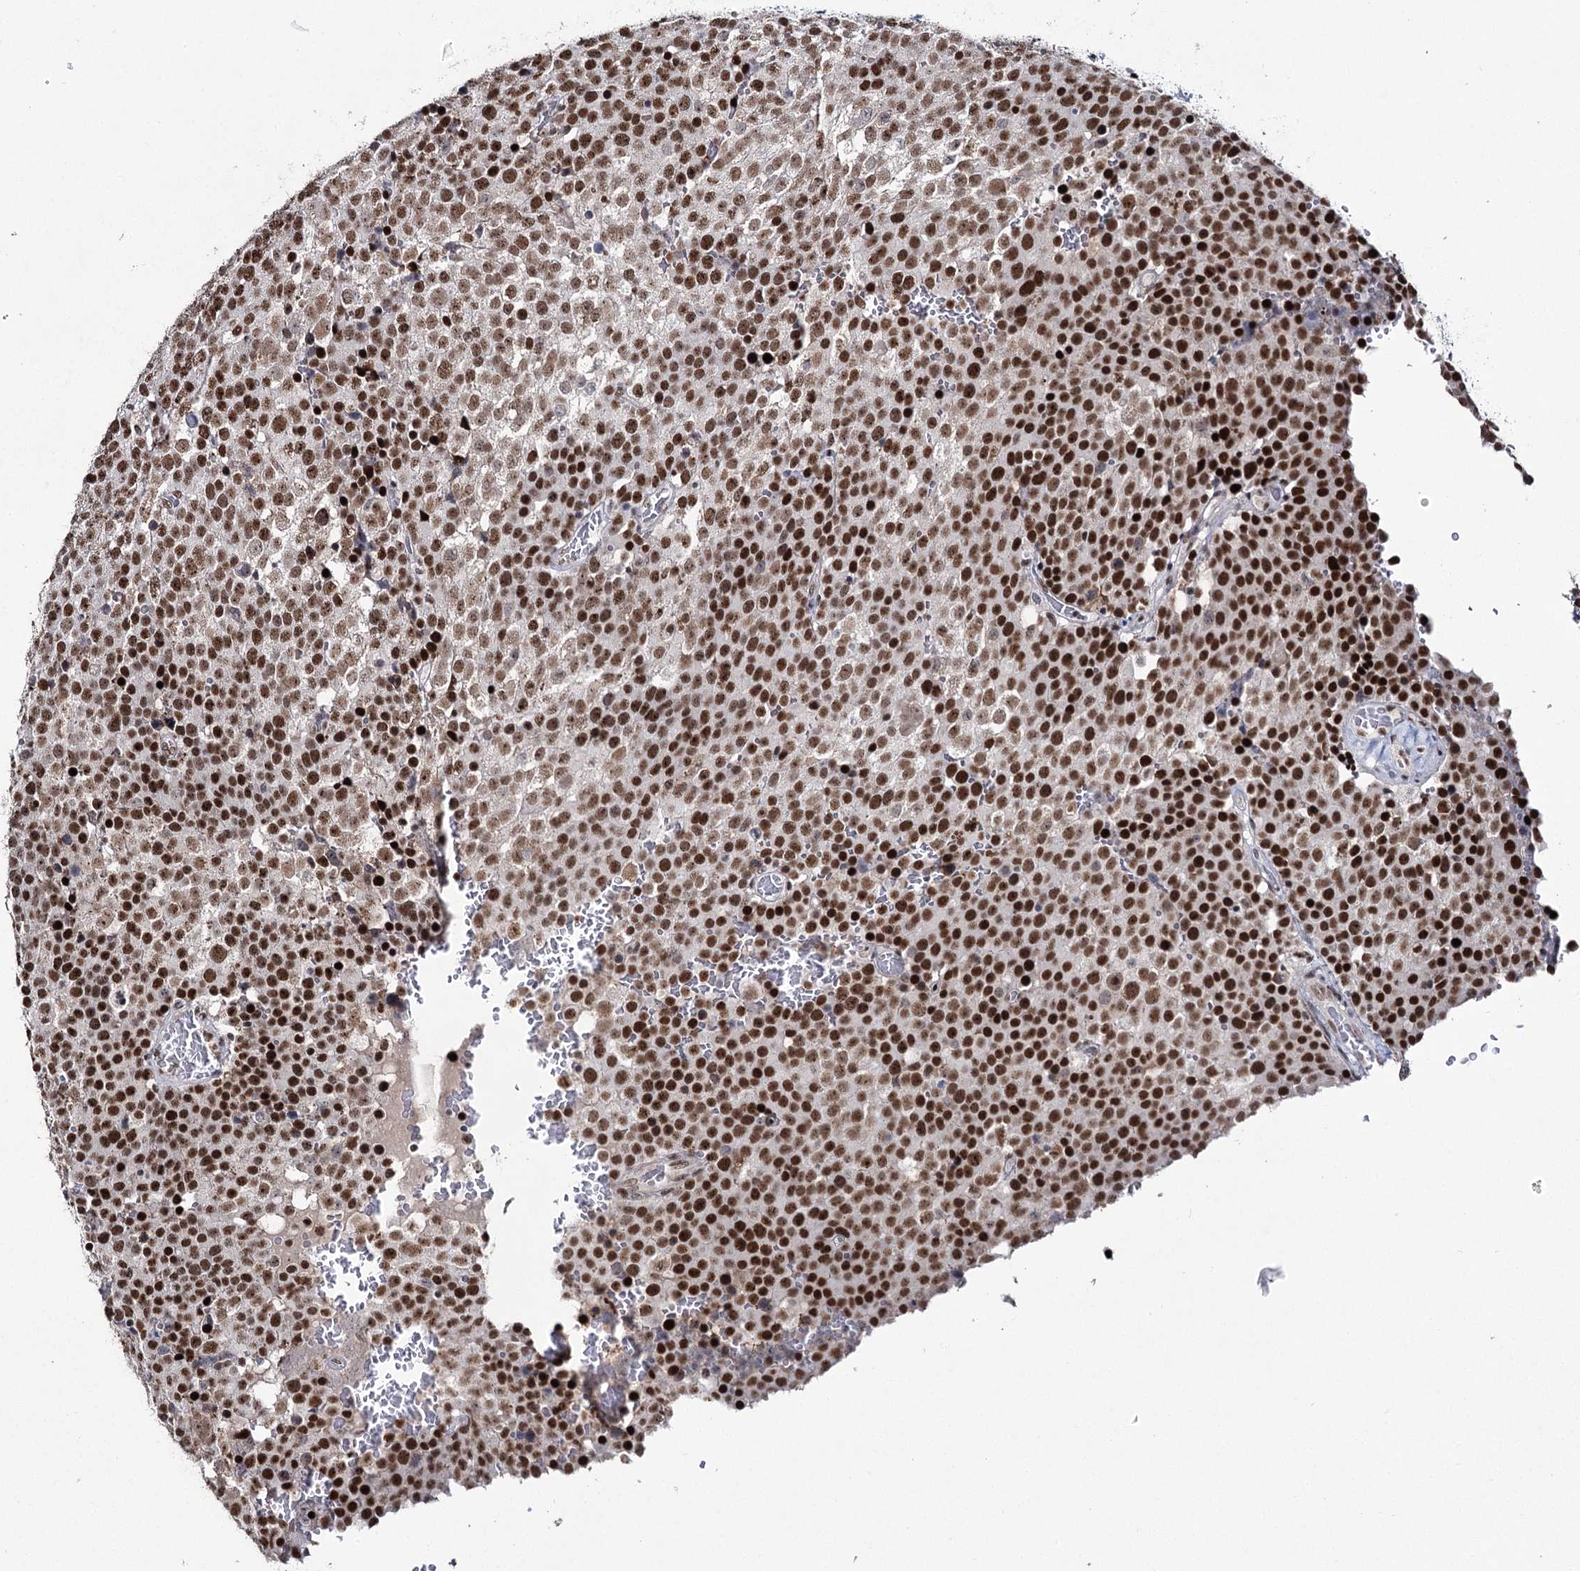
{"staining": {"intensity": "strong", "quantity": ">75%", "location": "nuclear"}, "tissue": "testis cancer", "cell_type": "Tumor cells", "image_type": "cancer", "snomed": [{"axis": "morphology", "description": "Seminoma, NOS"}, {"axis": "topography", "description": "Testis"}], "caption": "Immunohistochemical staining of testis seminoma displays high levels of strong nuclear protein expression in about >75% of tumor cells. (Stains: DAB in brown, nuclei in blue, Microscopy: brightfield microscopy at high magnification).", "gene": "SCAF8", "patient": {"sex": "male", "age": 71}}